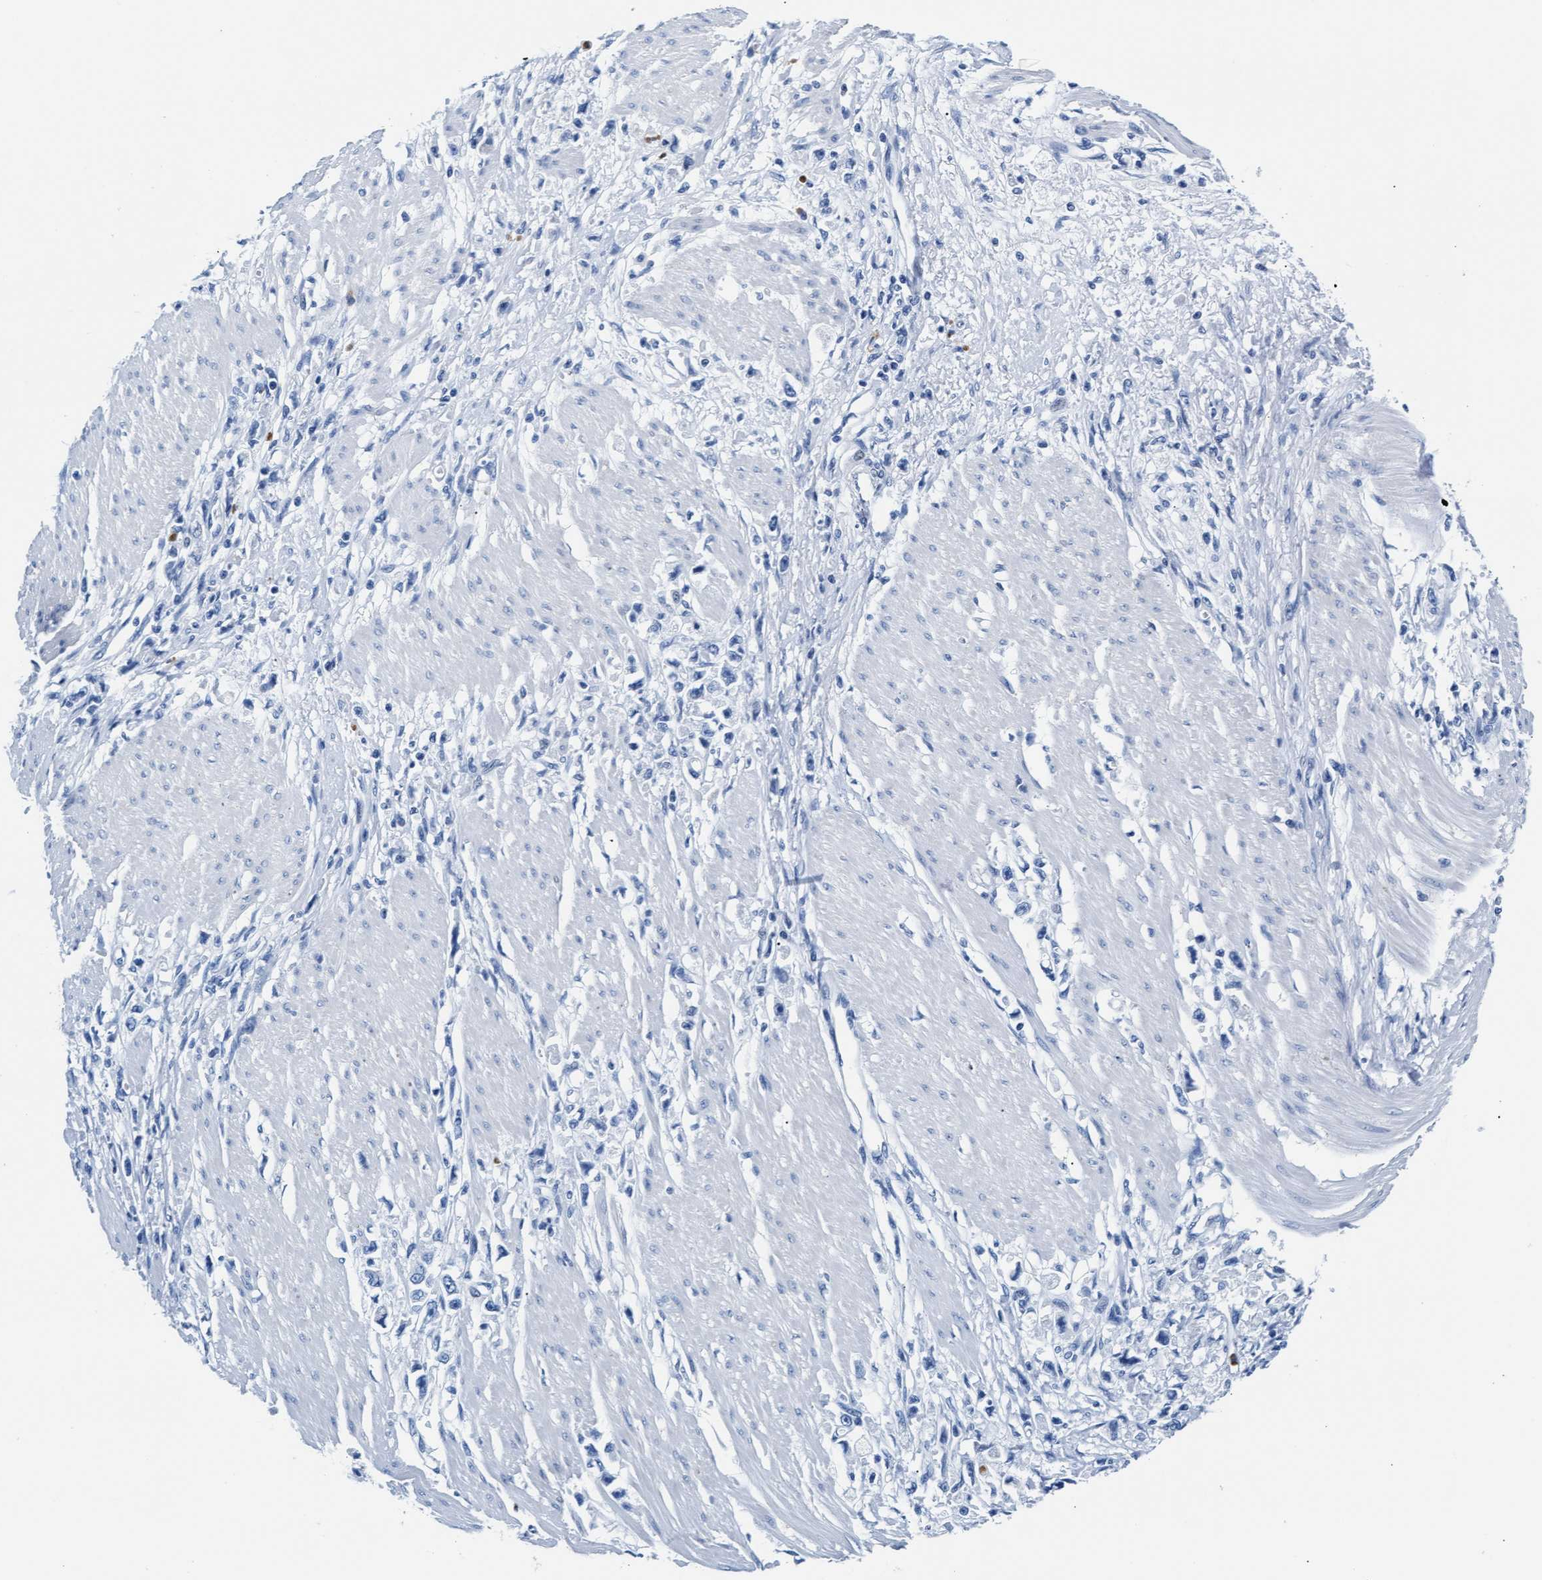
{"staining": {"intensity": "negative", "quantity": "none", "location": "none"}, "tissue": "stomach cancer", "cell_type": "Tumor cells", "image_type": "cancer", "snomed": [{"axis": "morphology", "description": "Adenocarcinoma, NOS"}, {"axis": "topography", "description": "Stomach"}], "caption": "IHC of stomach cancer (adenocarcinoma) shows no positivity in tumor cells.", "gene": "MMP8", "patient": {"sex": "female", "age": 59}}